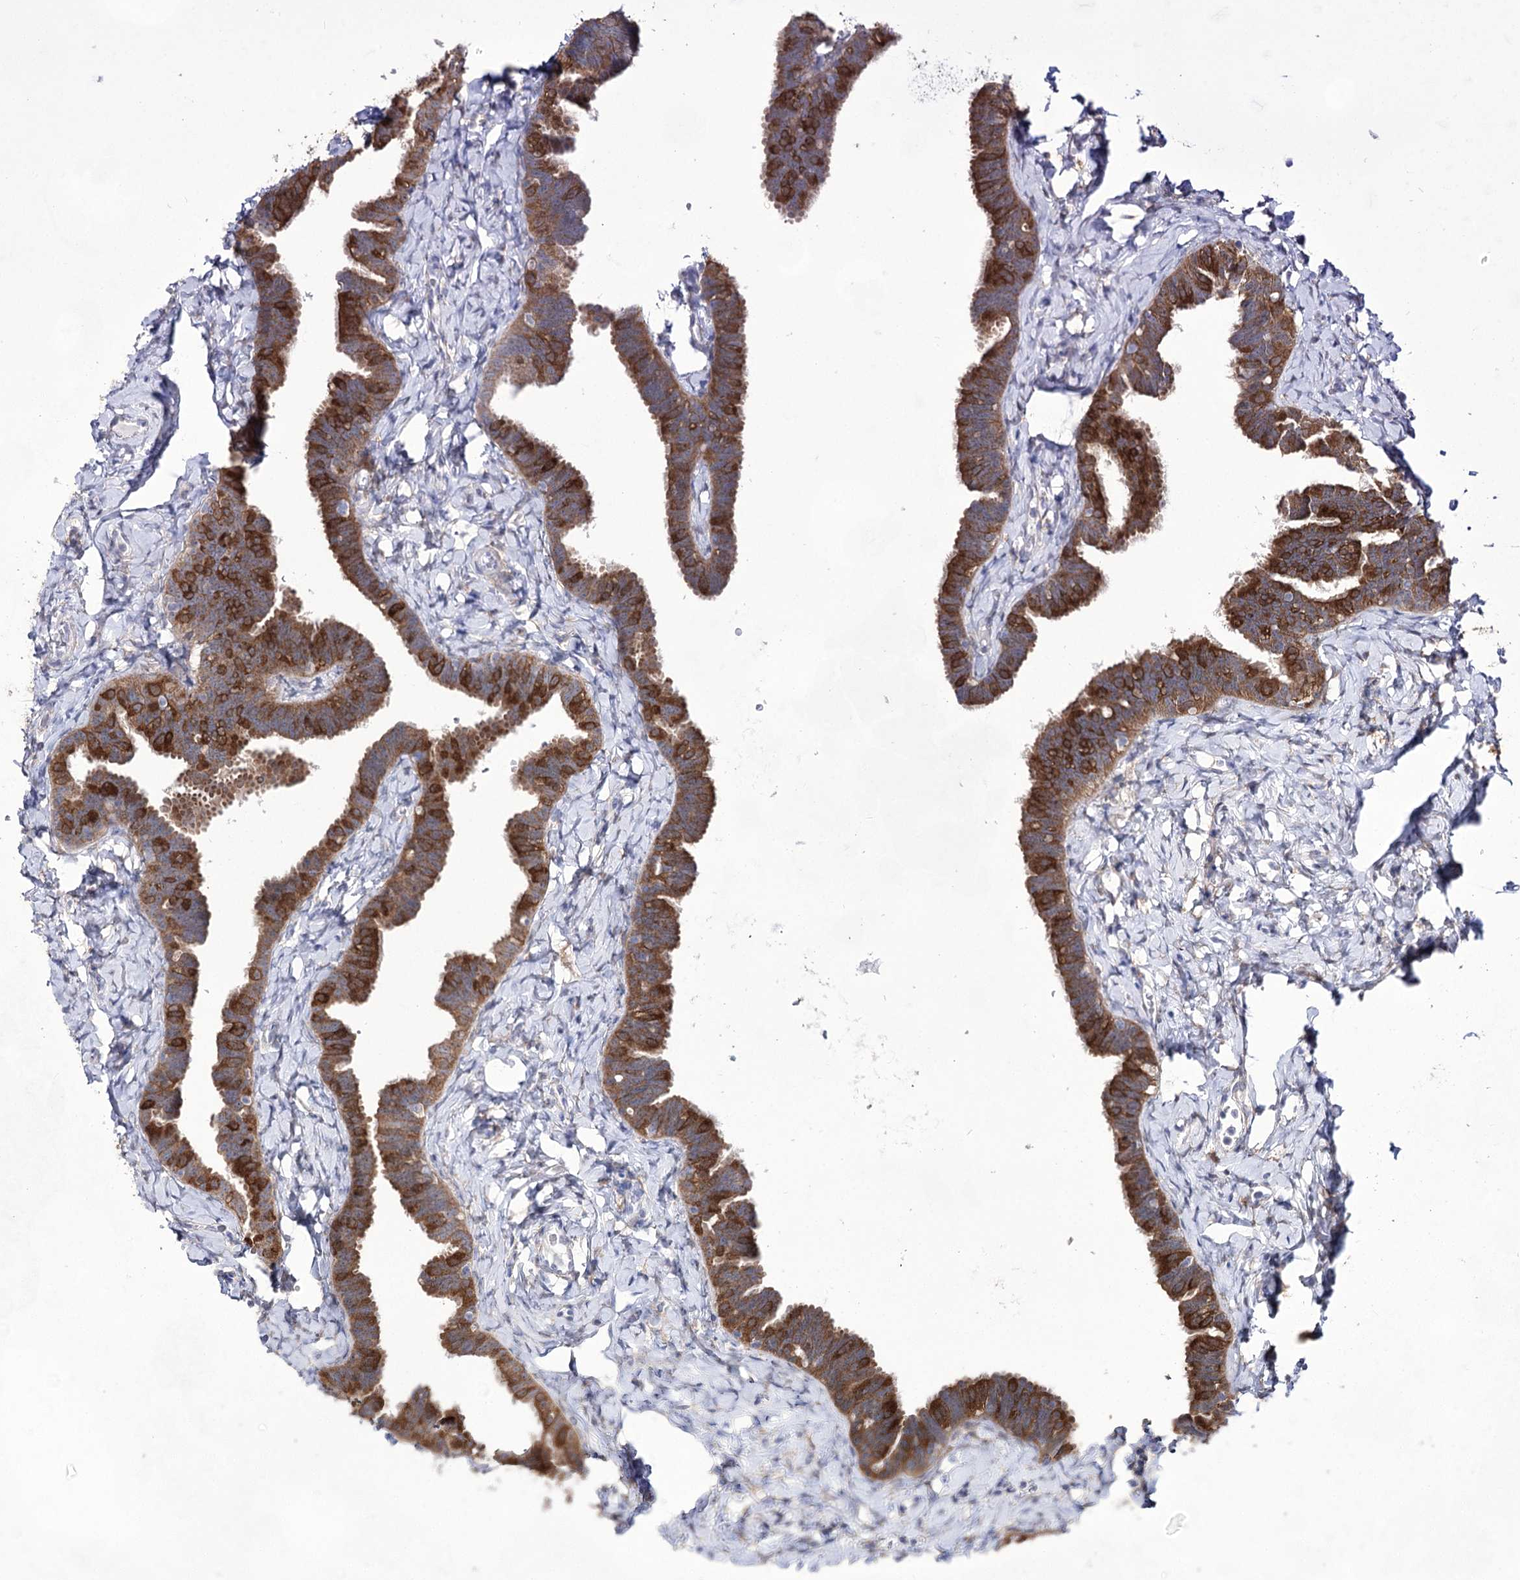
{"staining": {"intensity": "strong", "quantity": "25%-75%", "location": "cytoplasmic/membranous,nuclear"}, "tissue": "fallopian tube", "cell_type": "Glandular cells", "image_type": "normal", "snomed": [{"axis": "morphology", "description": "Normal tissue, NOS"}, {"axis": "topography", "description": "Fallopian tube"}], "caption": "Immunohistochemistry of benign human fallopian tube displays high levels of strong cytoplasmic/membranous,nuclear expression in approximately 25%-75% of glandular cells. Nuclei are stained in blue.", "gene": "UGDH", "patient": {"sex": "female", "age": 65}}